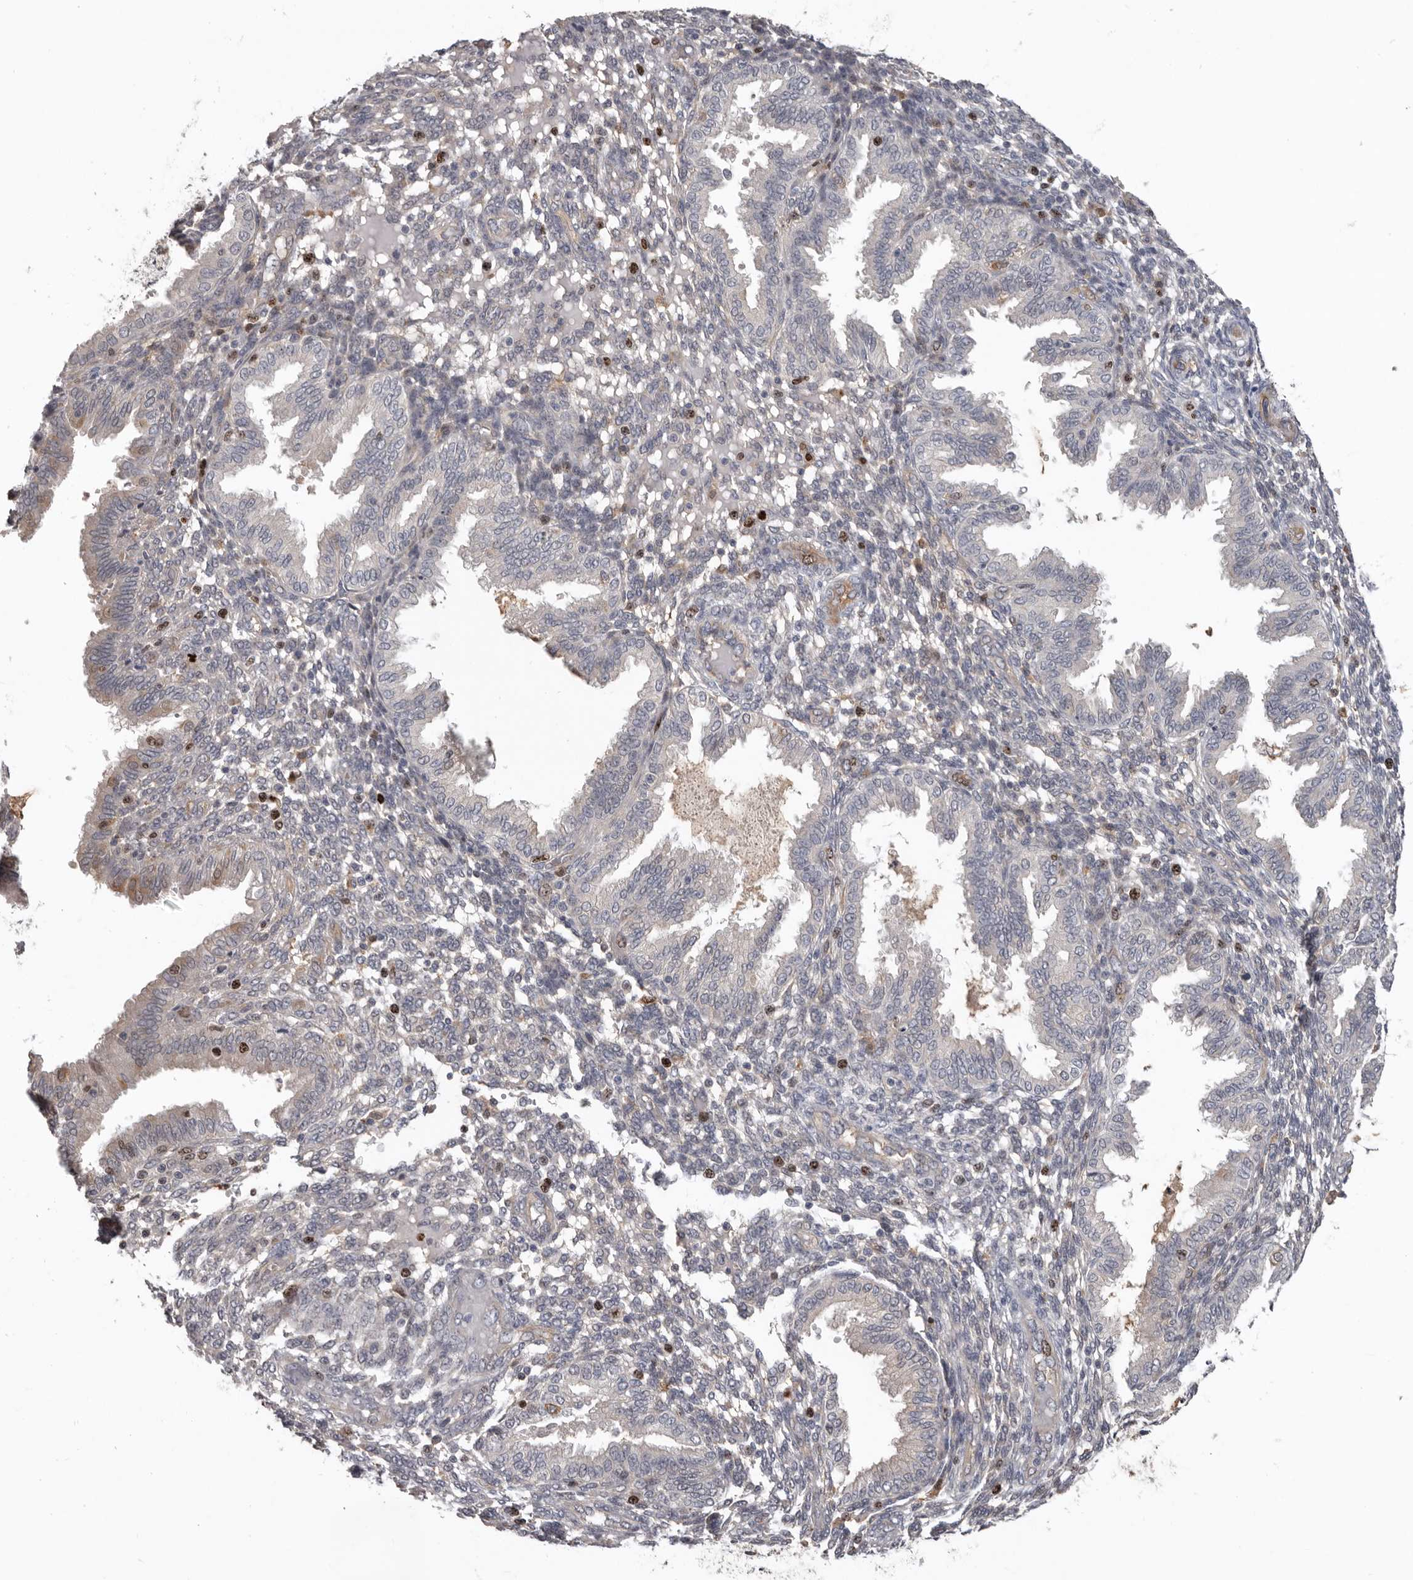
{"staining": {"intensity": "moderate", "quantity": "<25%", "location": "nuclear"}, "tissue": "endometrium", "cell_type": "Cells in endometrial stroma", "image_type": "normal", "snomed": [{"axis": "morphology", "description": "Normal tissue, NOS"}, {"axis": "topography", "description": "Endometrium"}], "caption": "An immunohistochemistry histopathology image of benign tissue is shown. Protein staining in brown highlights moderate nuclear positivity in endometrium within cells in endometrial stroma.", "gene": "CDCA8", "patient": {"sex": "female", "age": 33}}